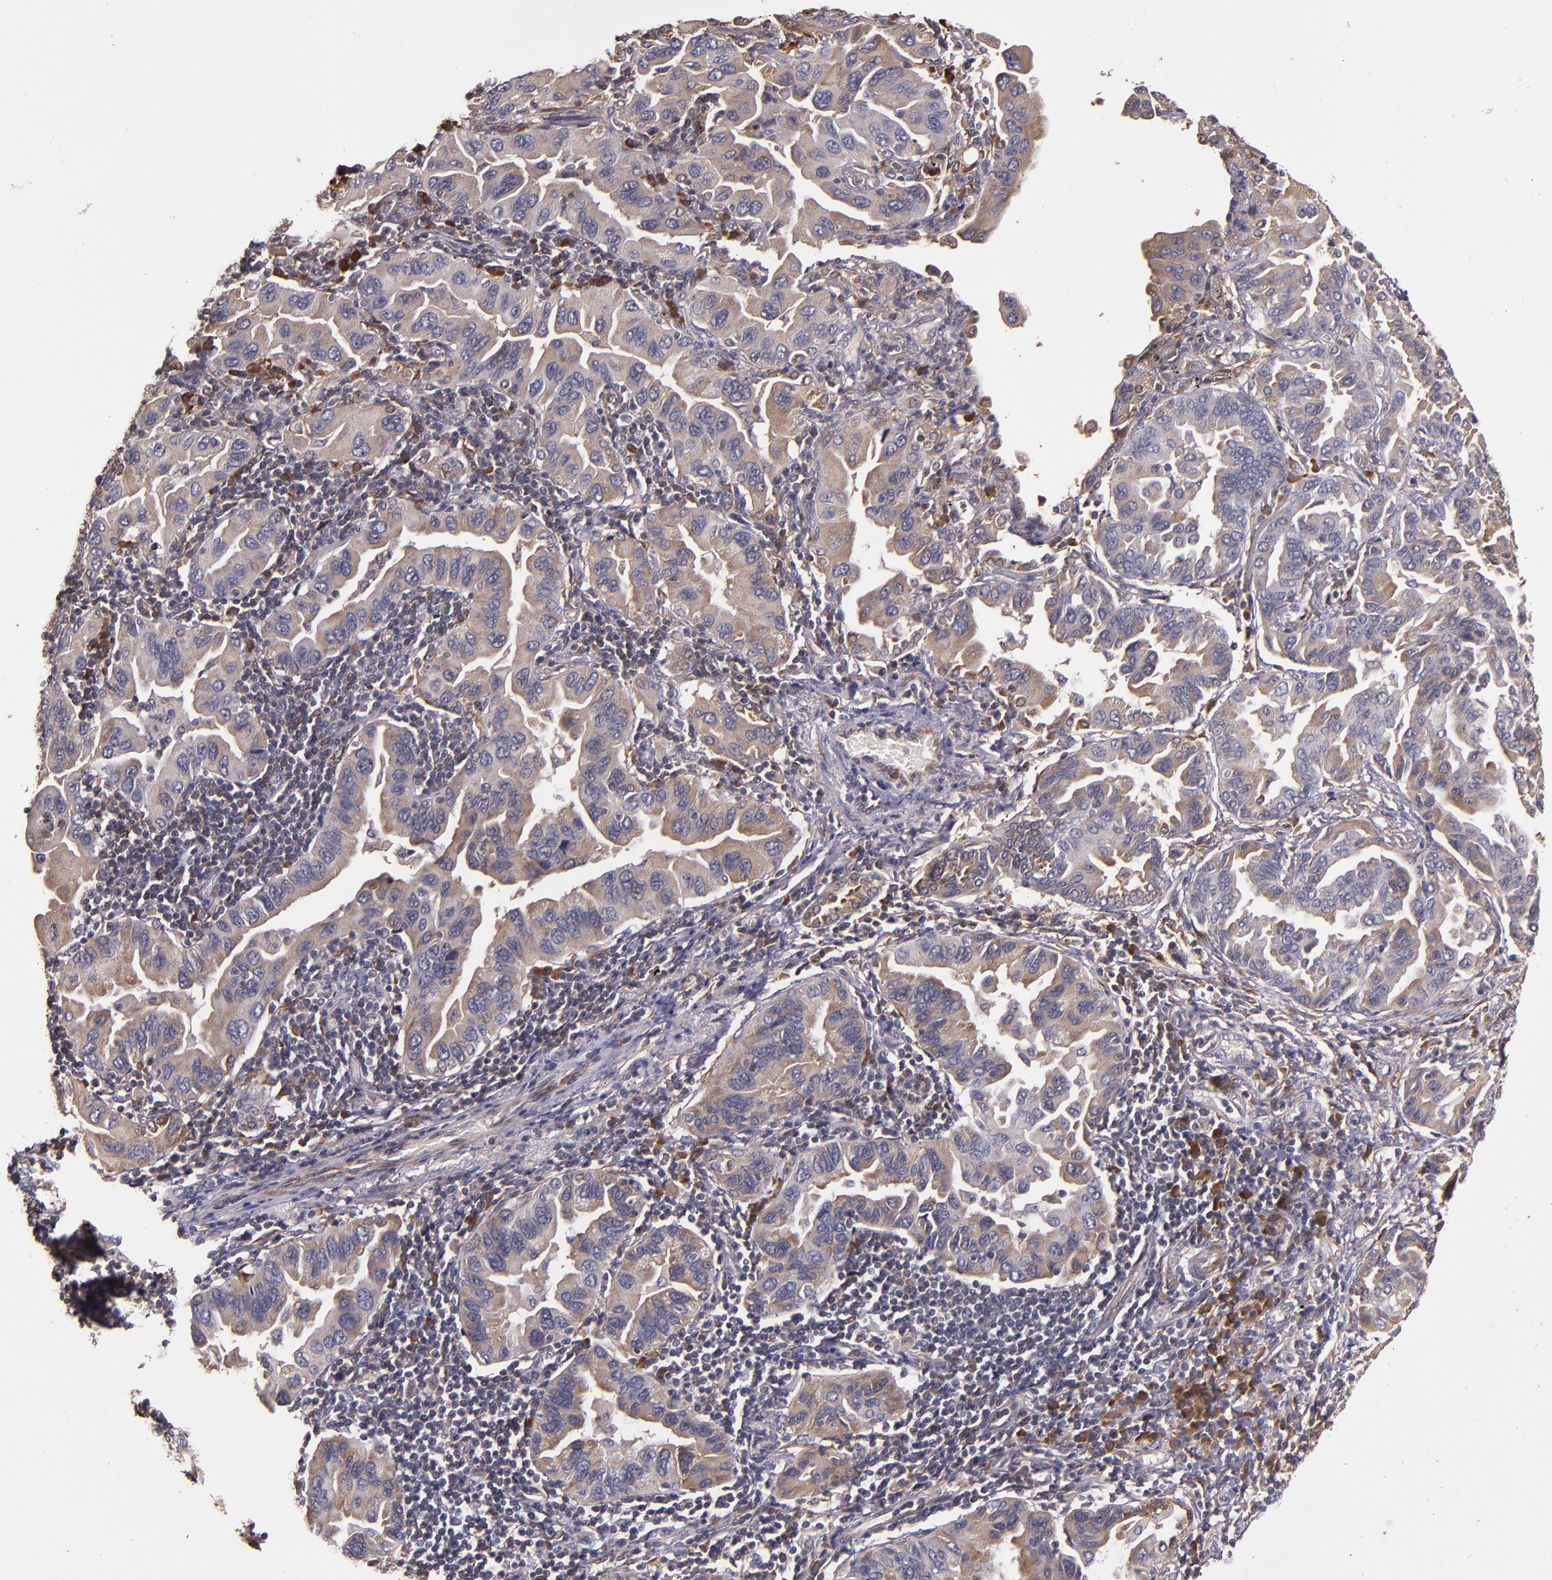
{"staining": {"intensity": "weak", "quantity": ">75%", "location": "cytoplasmic/membranous"}, "tissue": "lung cancer", "cell_type": "Tumor cells", "image_type": "cancer", "snomed": [{"axis": "morphology", "description": "Adenocarcinoma, NOS"}, {"axis": "topography", "description": "Lung"}], "caption": "IHC (DAB (3,3'-diaminobenzidine)) staining of human lung adenocarcinoma reveals weak cytoplasmic/membranous protein positivity in approximately >75% of tumor cells. The protein of interest is stained brown, and the nuclei are stained in blue (DAB IHC with brightfield microscopy, high magnification).", "gene": "PRAF2", "patient": {"sex": "female", "age": 65}}